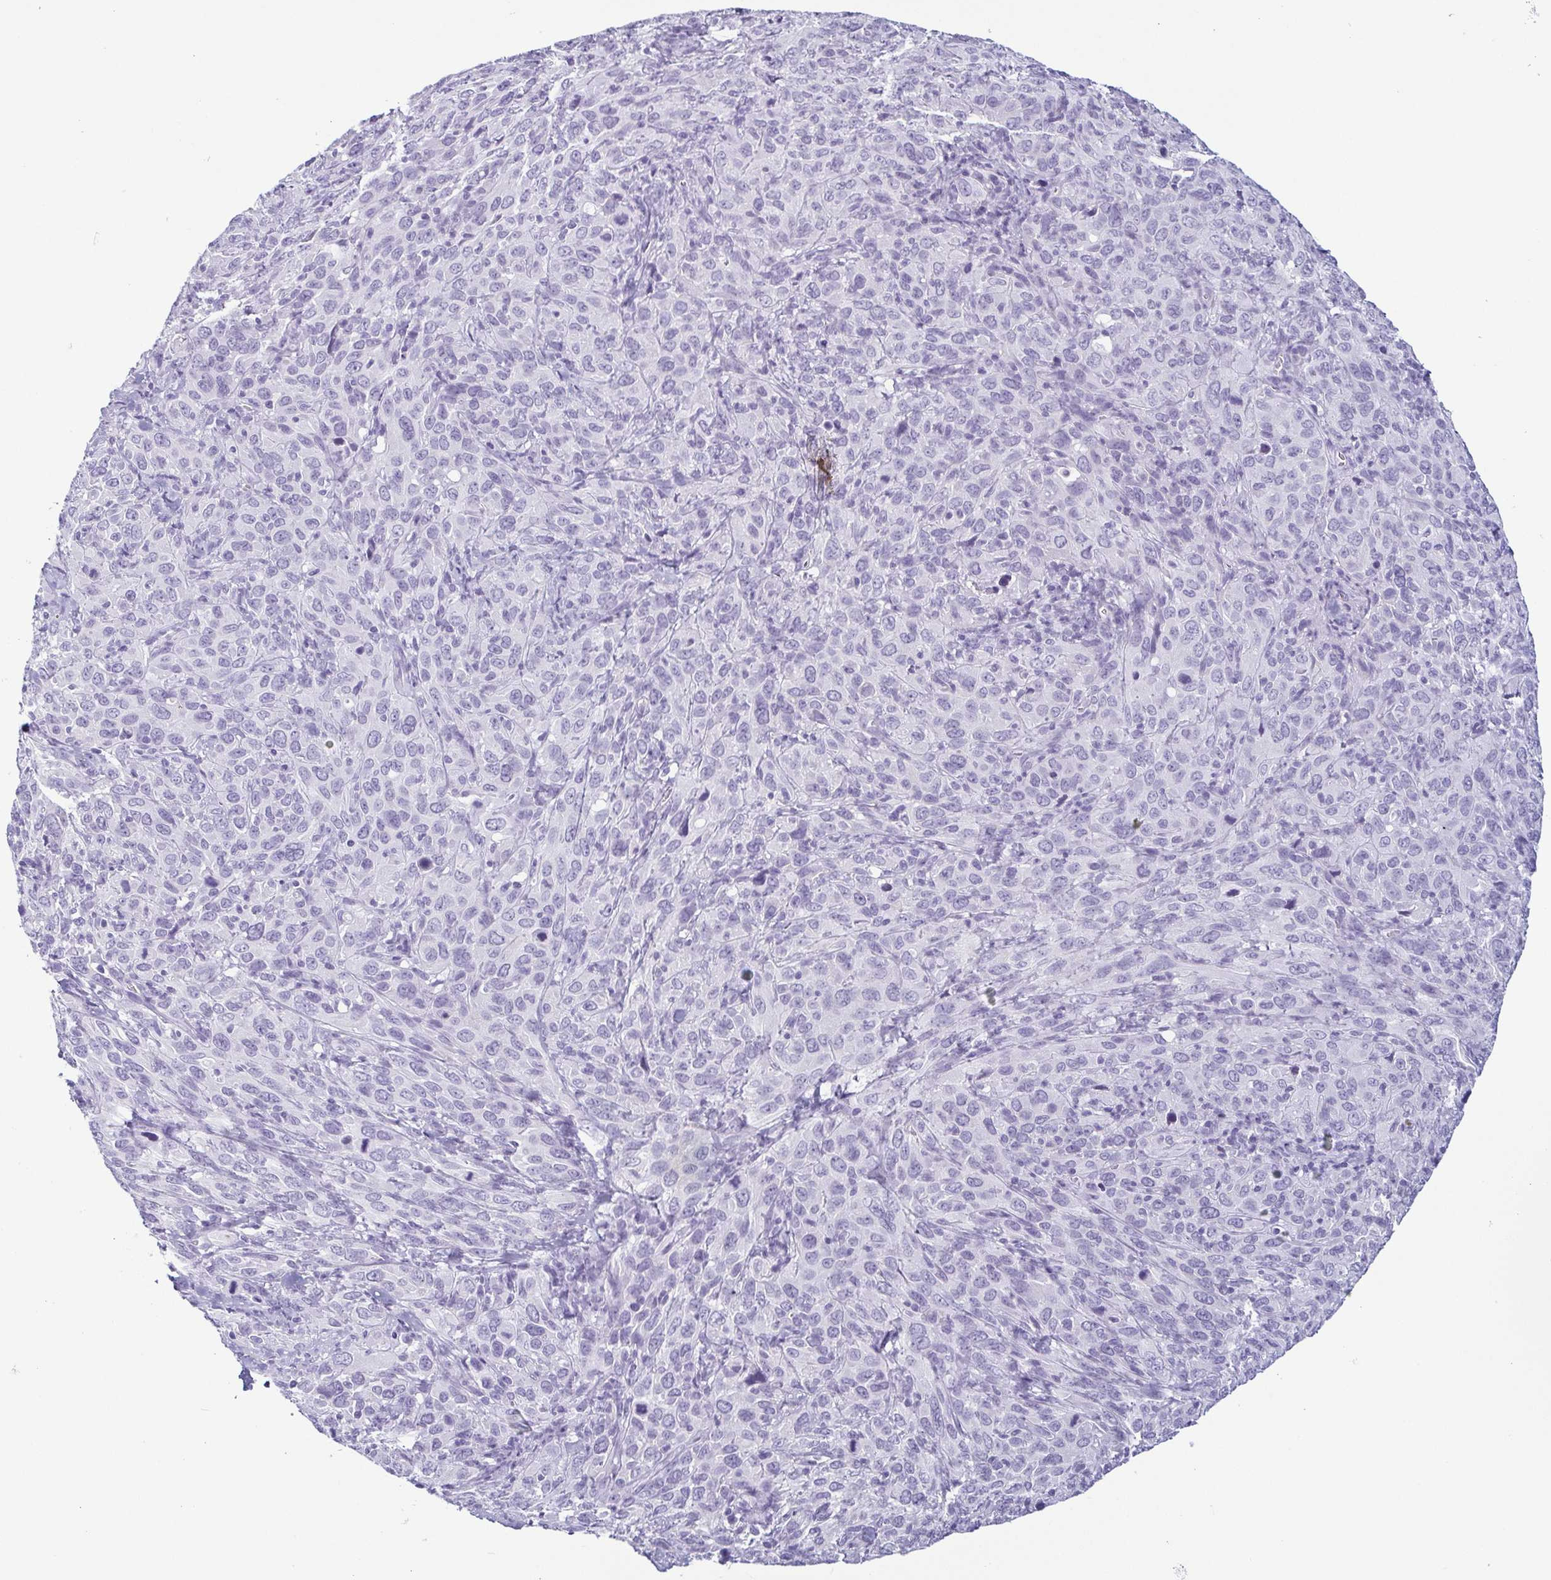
{"staining": {"intensity": "negative", "quantity": "none", "location": "none"}, "tissue": "cervical cancer", "cell_type": "Tumor cells", "image_type": "cancer", "snomed": [{"axis": "morphology", "description": "Normal tissue, NOS"}, {"axis": "morphology", "description": "Squamous cell carcinoma, NOS"}, {"axis": "topography", "description": "Cervix"}], "caption": "Tumor cells are negative for brown protein staining in cervical squamous cell carcinoma.", "gene": "KRT78", "patient": {"sex": "female", "age": 51}}